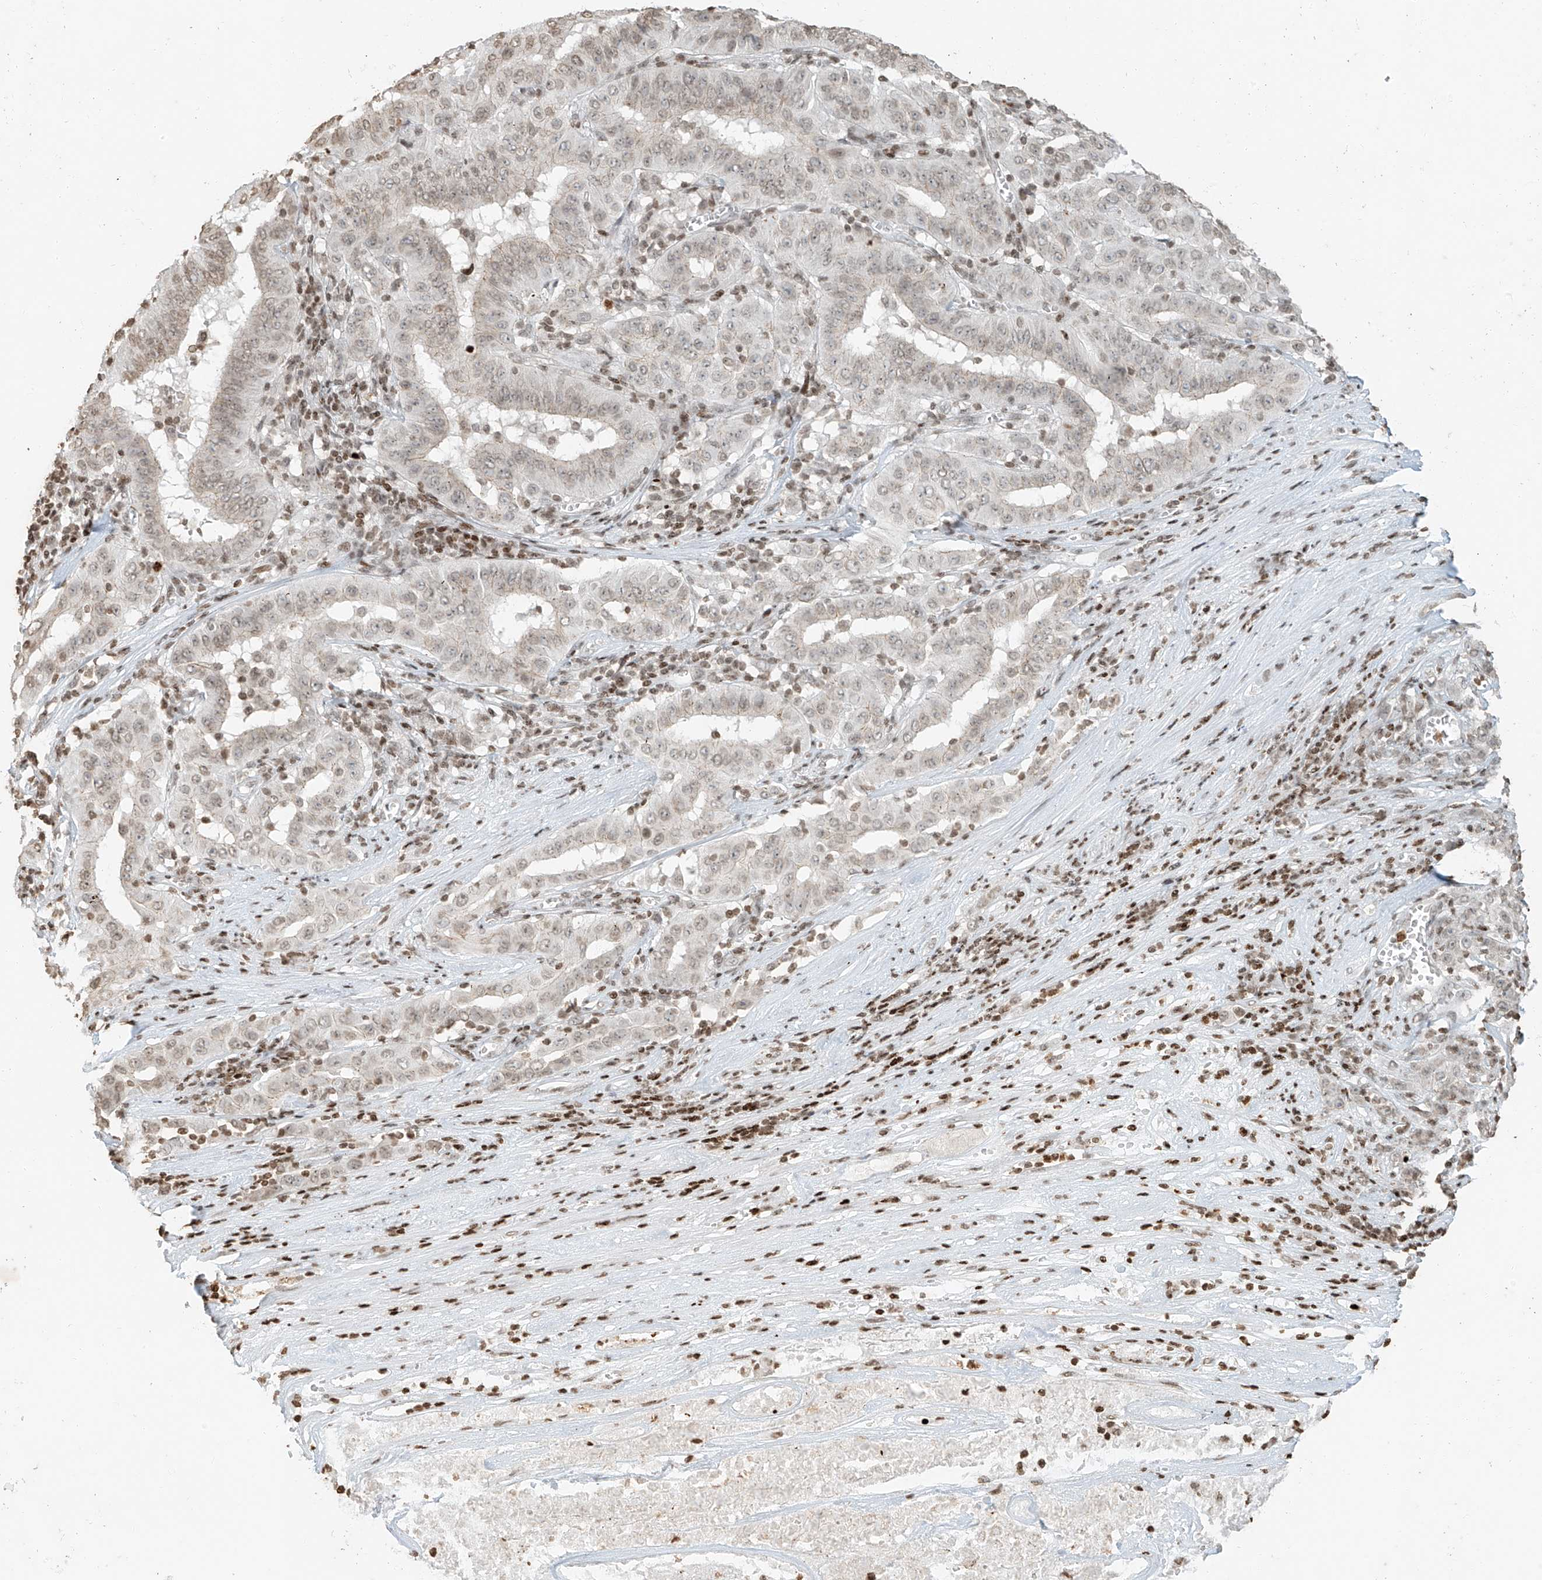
{"staining": {"intensity": "weak", "quantity": "<25%", "location": "nuclear"}, "tissue": "pancreatic cancer", "cell_type": "Tumor cells", "image_type": "cancer", "snomed": [{"axis": "morphology", "description": "Adenocarcinoma, NOS"}, {"axis": "topography", "description": "Pancreas"}], "caption": "The micrograph shows no staining of tumor cells in pancreatic adenocarcinoma.", "gene": "C17orf58", "patient": {"sex": "male", "age": 63}}